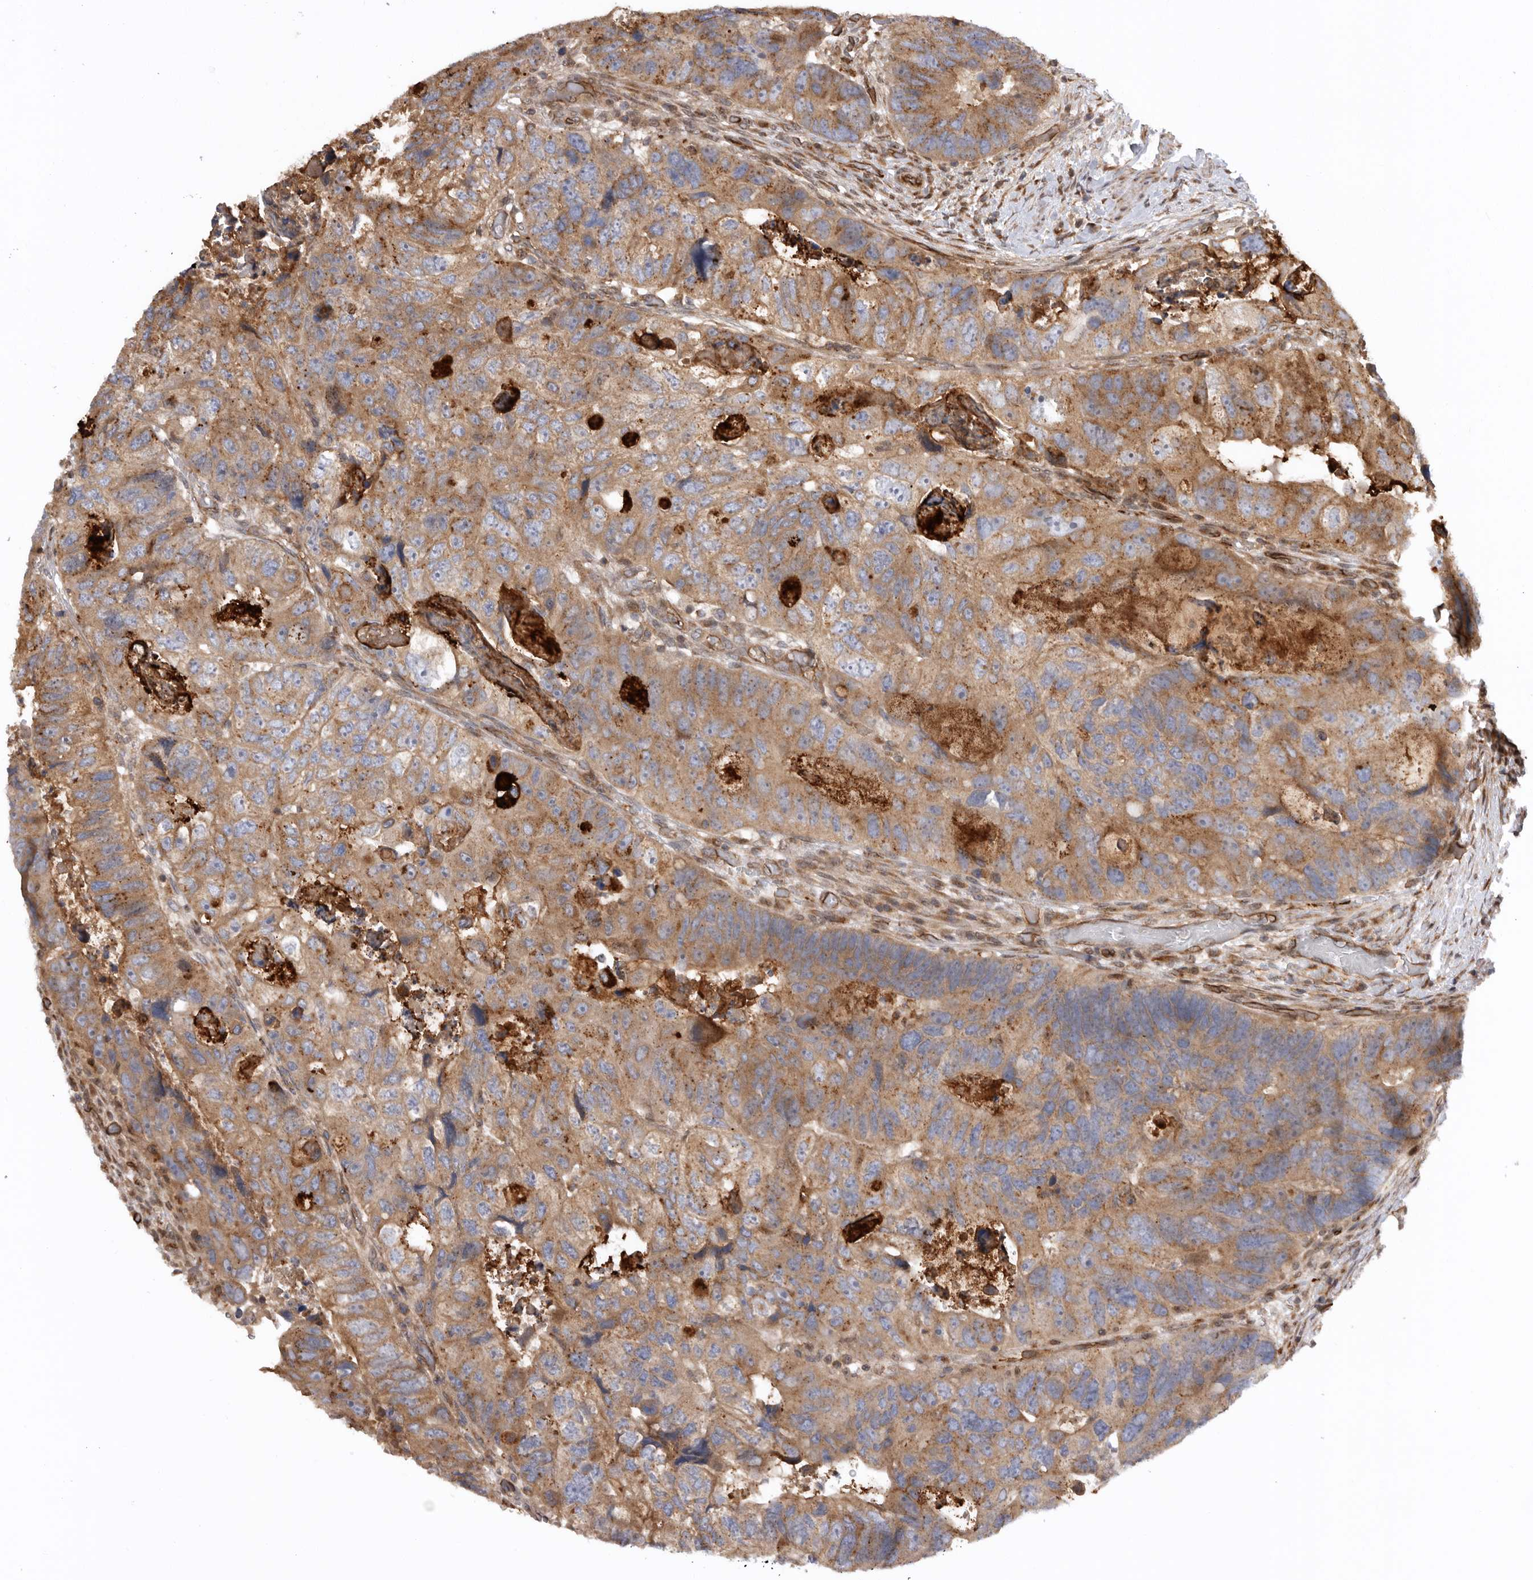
{"staining": {"intensity": "moderate", "quantity": ">75%", "location": "cytoplasmic/membranous"}, "tissue": "colorectal cancer", "cell_type": "Tumor cells", "image_type": "cancer", "snomed": [{"axis": "morphology", "description": "Adenocarcinoma, NOS"}, {"axis": "topography", "description": "Rectum"}], "caption": "Tumor cells exhibit medium levels of moderate cytoplasmic/membranous positivity in about >75% of cells in colorectal cancer (adenocarcinoma).", "gene": "DHDDS", "patient": {"sex": "male", "age": 59}}